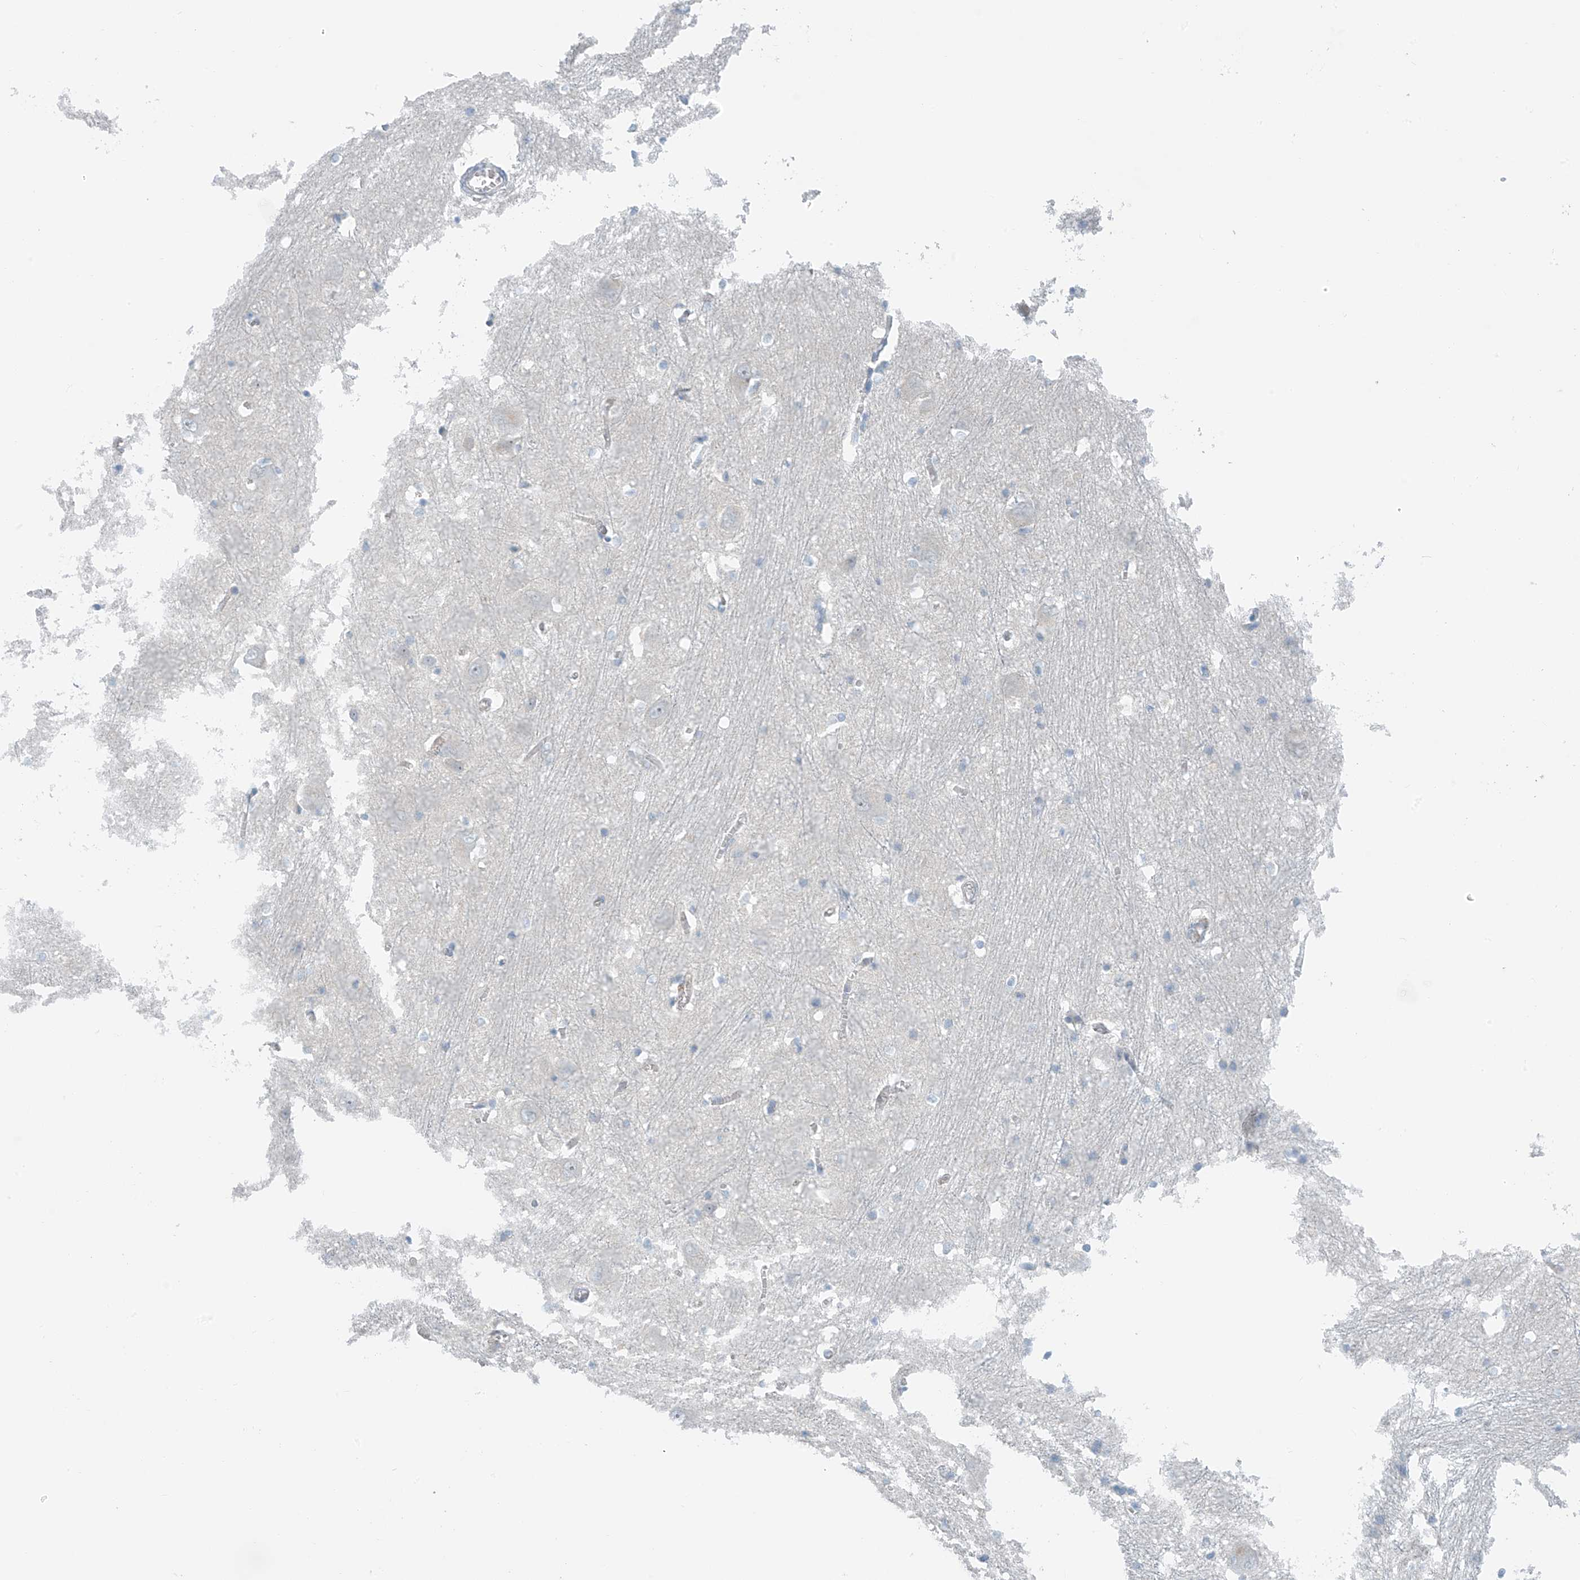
{"staining": {"intensity": "negative", "quantity": "none", "location": "none"}, "tissue": "caudate", "cell_type": "Glial cells", "image_type": "normal", "snomed": [{"axis": "morphology", "description": "Normal tissue, NOS"}, {"axis": "topography", "description": "Lateral ventricle wall"}], "caption": "High magnification brightfield microscopy of normal caudate stained with DAB (3,3'-diaminobenzidine) (brown) and counterstained with hematoxylin (blue): glial cells show no significant staining. (Stains: DAB immunohistochemistry (IHC) with hematoxylin counter stain, Microscopy: brightfield microscopy at high magnification).", "gene": "ZNF793", "patient": {"sex": "male", "age": 37}}